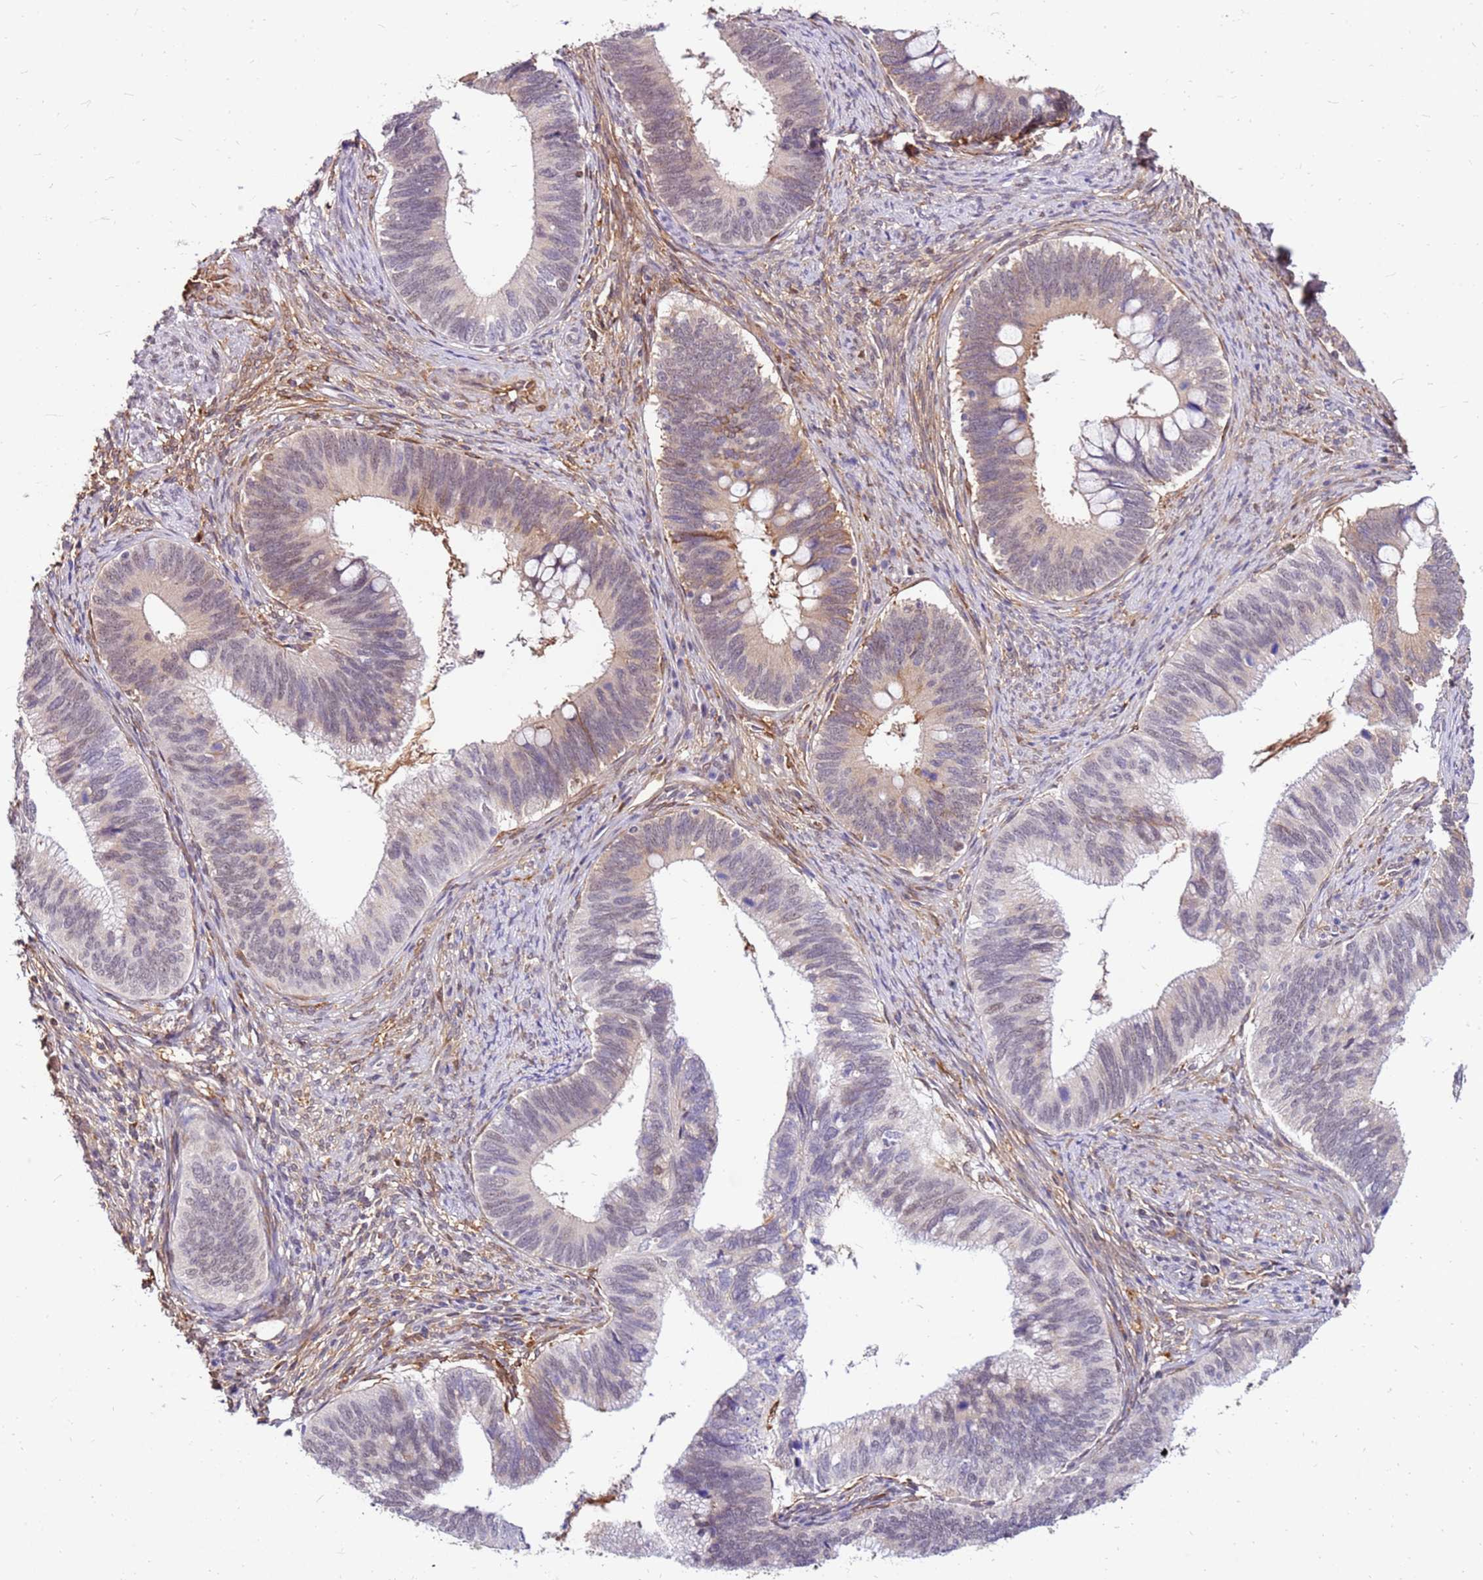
{"staining": {"intensity": "weak", "quantity": "25%-75%", "location": "cytoplasmic/membranous"}, "tissue": "cervical cancer", "cell_type": "Tumor cells", "image_type": "cancer", "snomed": [{"axis": "morphology", "description": "Adenocarcinoma, NOS"}, {"axis": "topography", "description": "Cervix"}], "caption": "Weak cytoplasmic/membranous positivity is present in about 25%-75% of tumor cells in adenocarcinoma (cervical).", "gene": "ALDH1A3", "patient": {"sex": "female", "age": 42}}